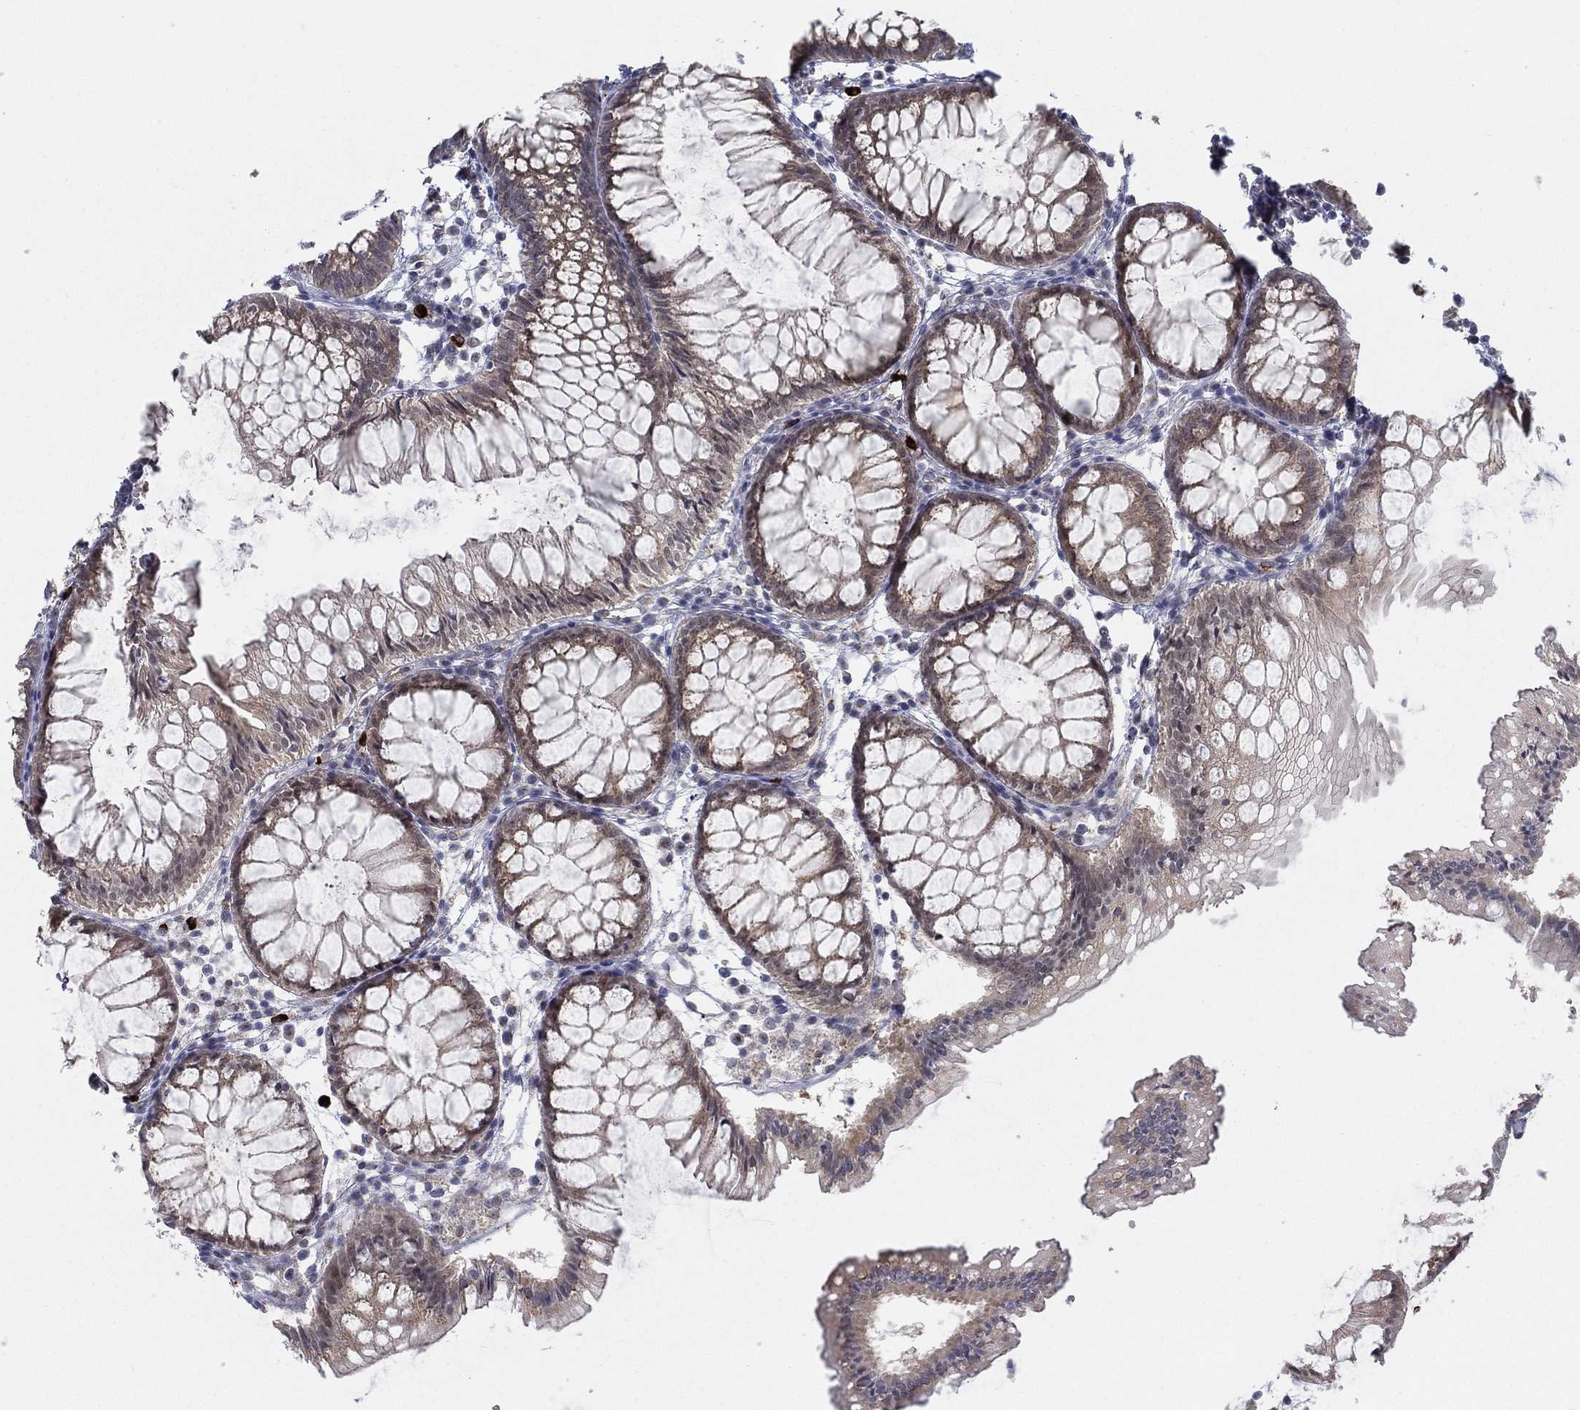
{"staining": {"intensity": "negative", "quantity": "none", "location": "none"}, "tissue": "colon", "cell_type": "Endothelial cells", "image_type": "normal", "snomed": [{"axis": "morphology", "description": "Normal tissue, NOS"}, {"axis": "morphology", "description": "Adenocarcinoma, NOS"}, {"axis": "topography", "description": "Colon"}], "caption": "Immunohistochemical staining of normal human colon exhibits no significant expression in endothelial cells. (DAB (3,3'-diaminobenzidine) immunohistochemistry (IHC) visualized using brightfield microscopy, high magnification).", "gene": "ALOX12", "patient": {"sex": "male", "age": 65}}